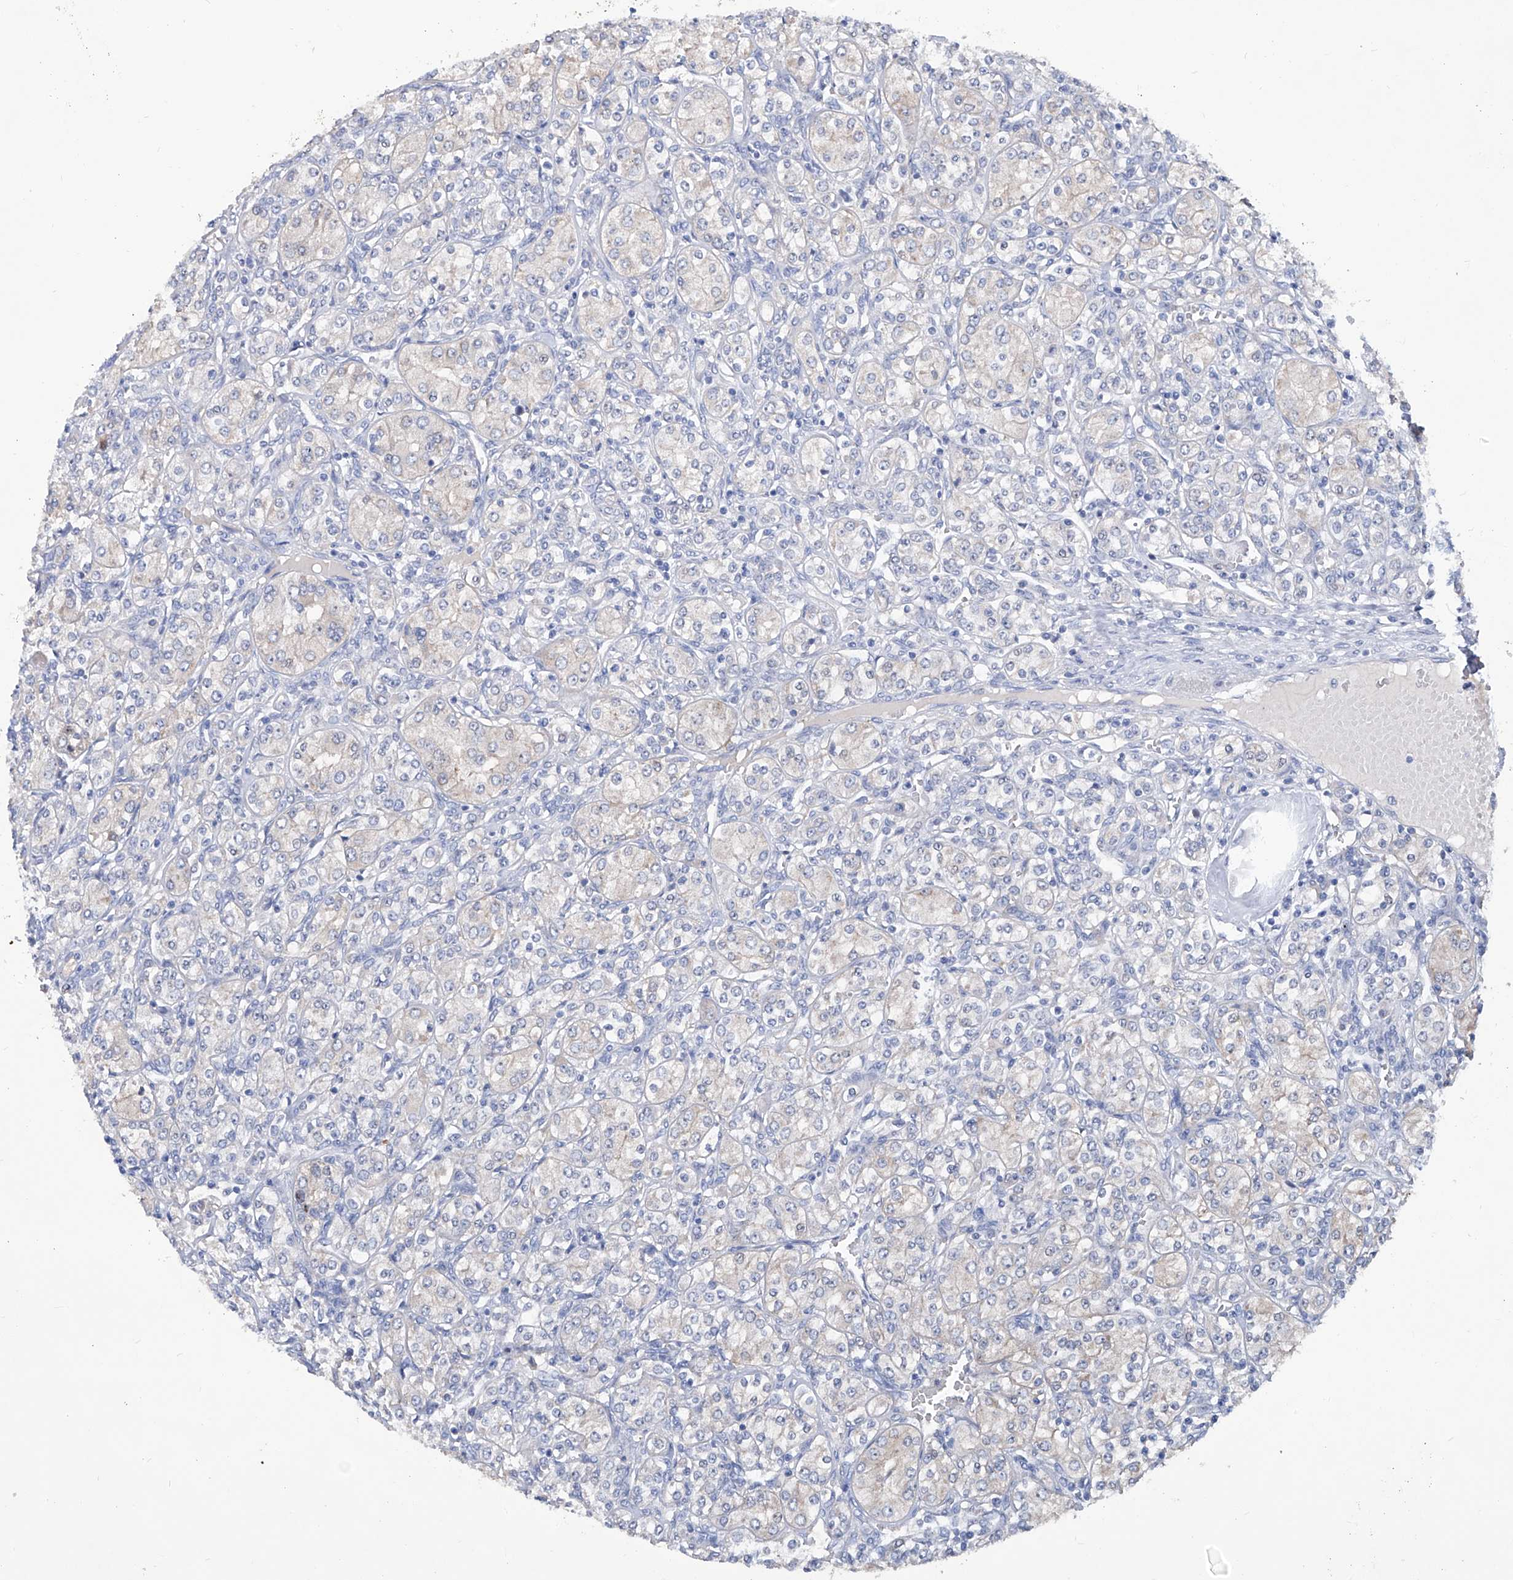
{"staining": {"intensity": "negative", "quantity": "none", "location": "none"}, "tissue": "renal cancer", "cell_type": "Tumor cells", "image_type": "cancer", "snomed": [{"axis": "morphology", "description": "Adenocarcinoma, NOS"}, {"axis": "topography", "description": "Kidney"}], "caption": "Renal adenocarcinoma stained for a protein using immunohistochemistry (IHC) exhibits no staining tumor cells.", "gene": "KLHL17", "patient": {"sex": "male", "age": 77}}